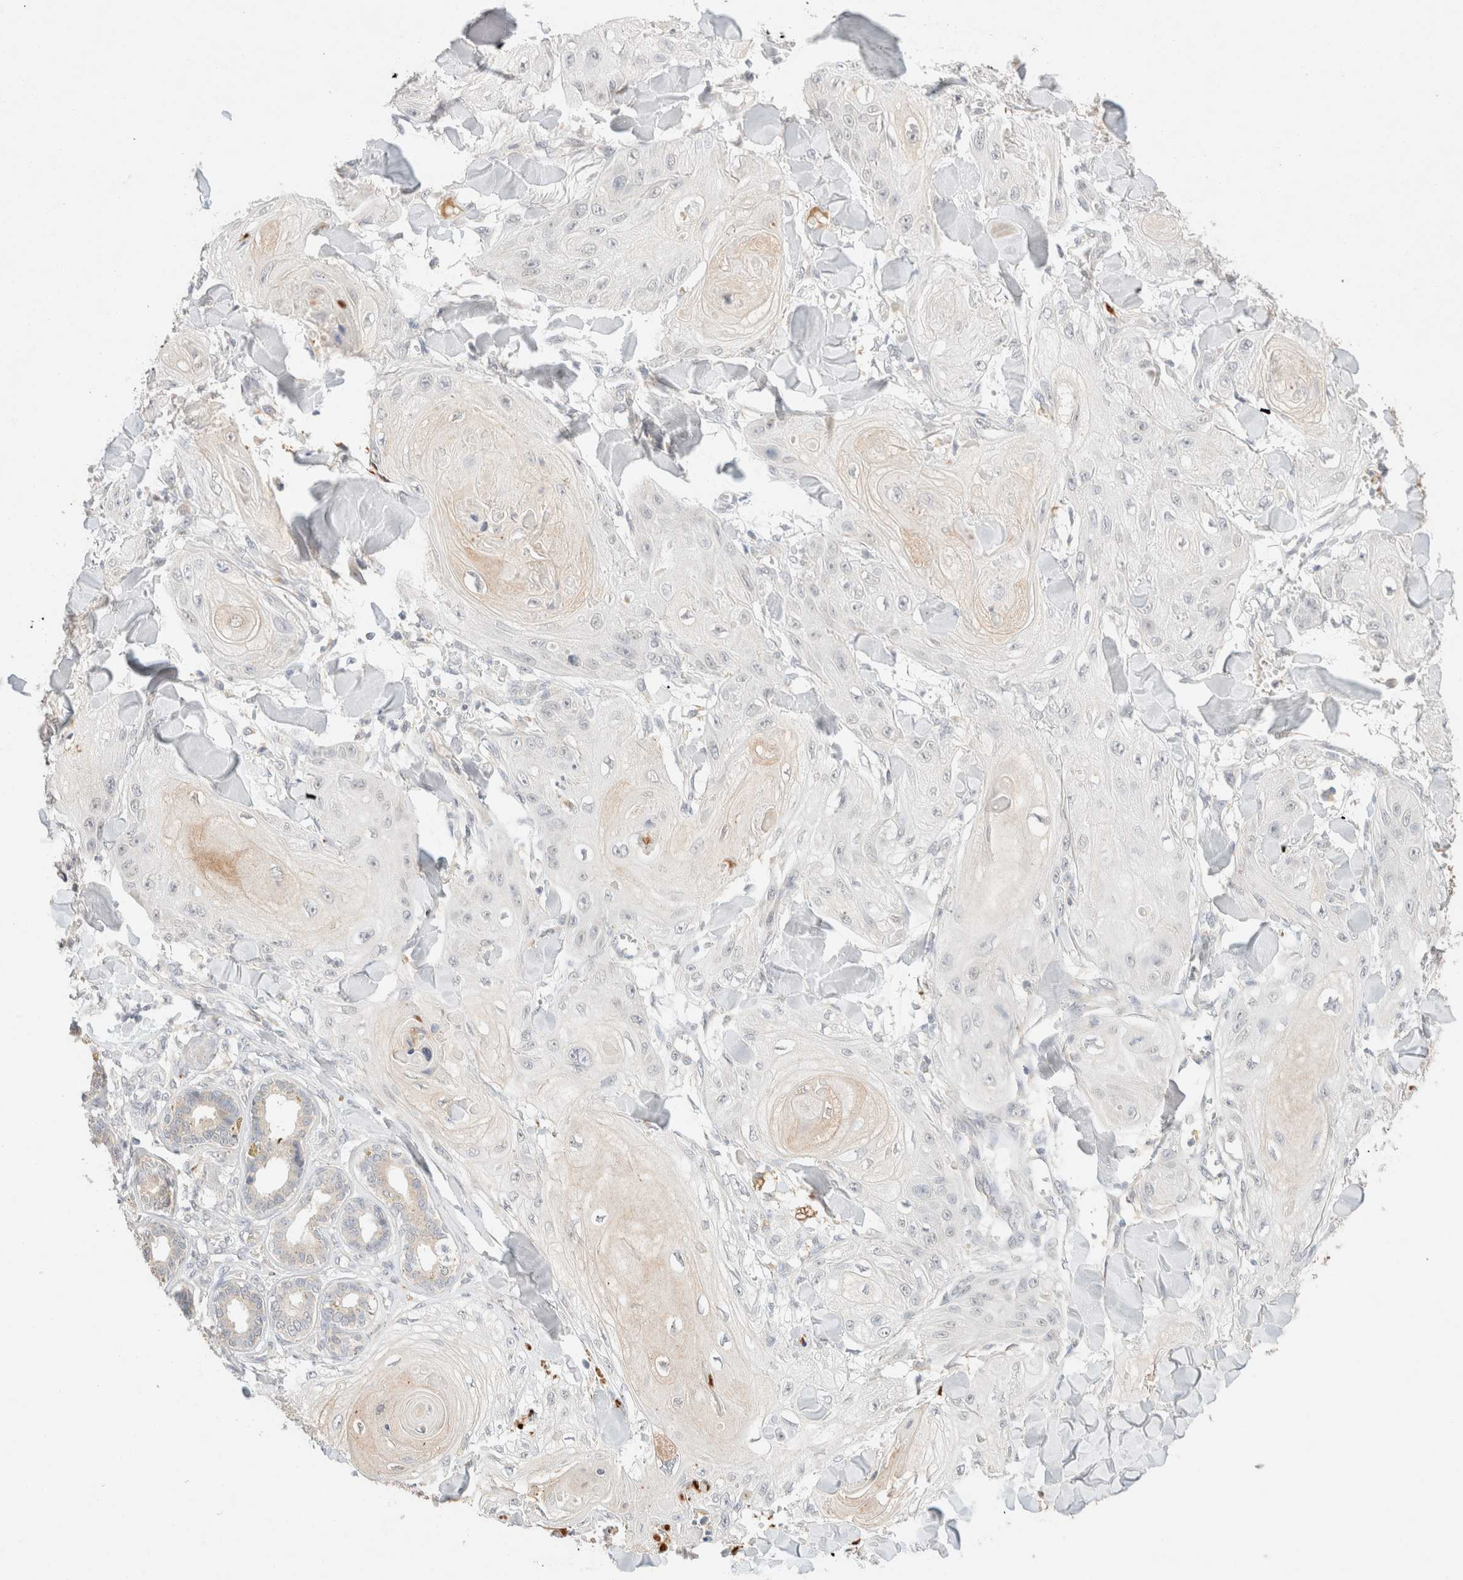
{"staining": {"intensity": "negative", "quantity": "none", "location": "none"}, "tissue": "skin cancer", "cell_type": "Tumor cells", "image_type": "cancer", "snomed": [{"axis": "morphology", "description": "Squamous cell carcinoma, NOS"}, {"axis": "topography", "description": "Skin"}], "caption": "This is an immunohistochemistry (IHC) histopathology image of squamous cell carcinoma (skin). There is no expression in tumor cells.", "gene": "SNTB1", "patient": {"sex": "male", "age": 74}}